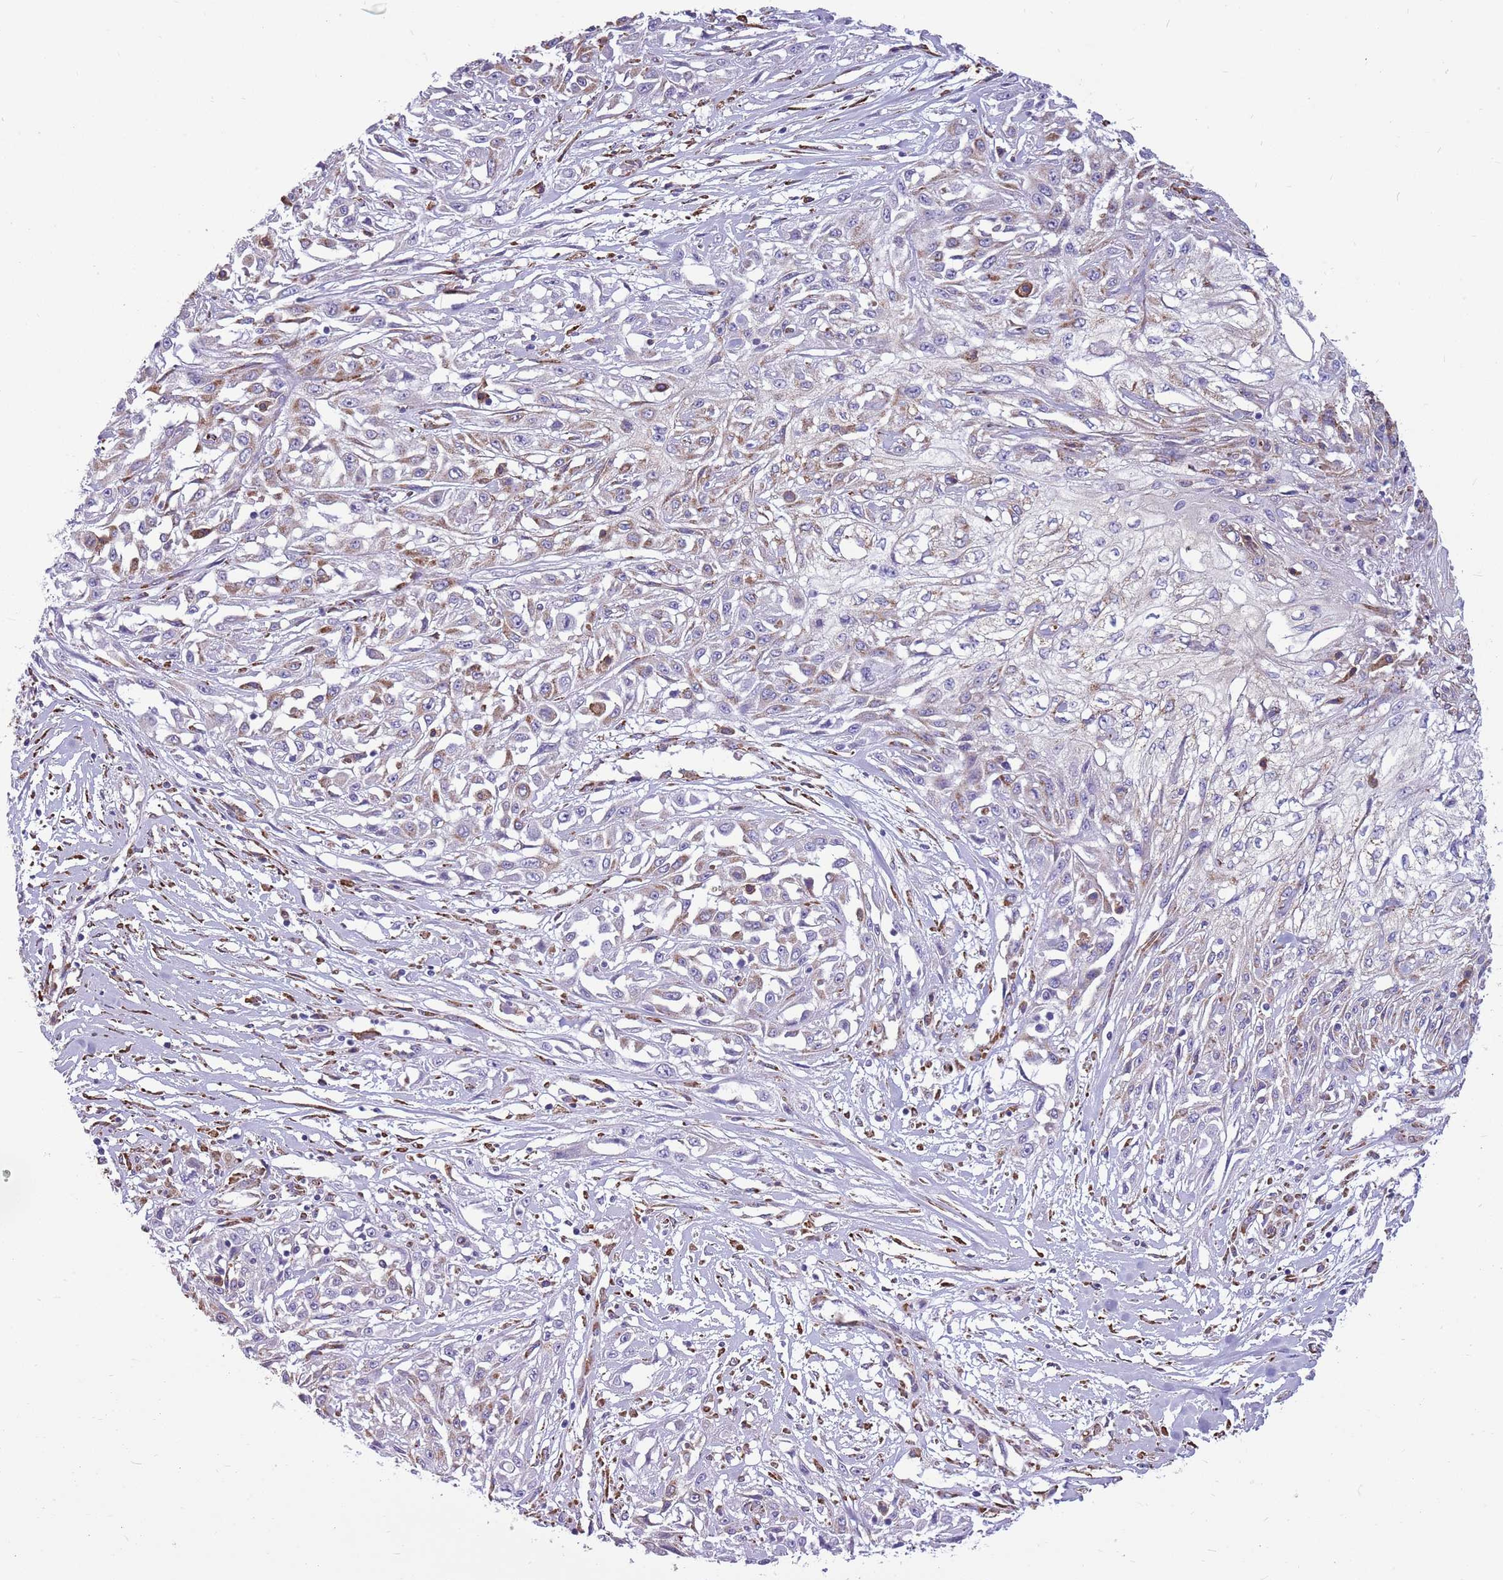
{"staining": {"intensity": "weak", "quantity": "25%-75%", "location": "cytoplasmic/membranous"}, "tissue": "skin cancer", "cell_type": "Tumor cells", "image_type": "cancer", "snomed": [{"axis": "morphology", "description": "Squamous cell carcinoma, NOS"}, {"axis": "morphology", "description": "Squamous cell carcinoma, metastatic, NOS"}, {"axis": "topography", "description": "Skin"}, {"axis": "topography", "description": "Lymph node"}], "caption": "Immunohistochemical staining of human metastatic squamous cell carcinoma (skin) shows weak cytoplasmic/membranous protein positivity in about 25%-75% of tumor cells.", "gene": "KCTD19", "patient": {"sex": "male", "age": 75}}